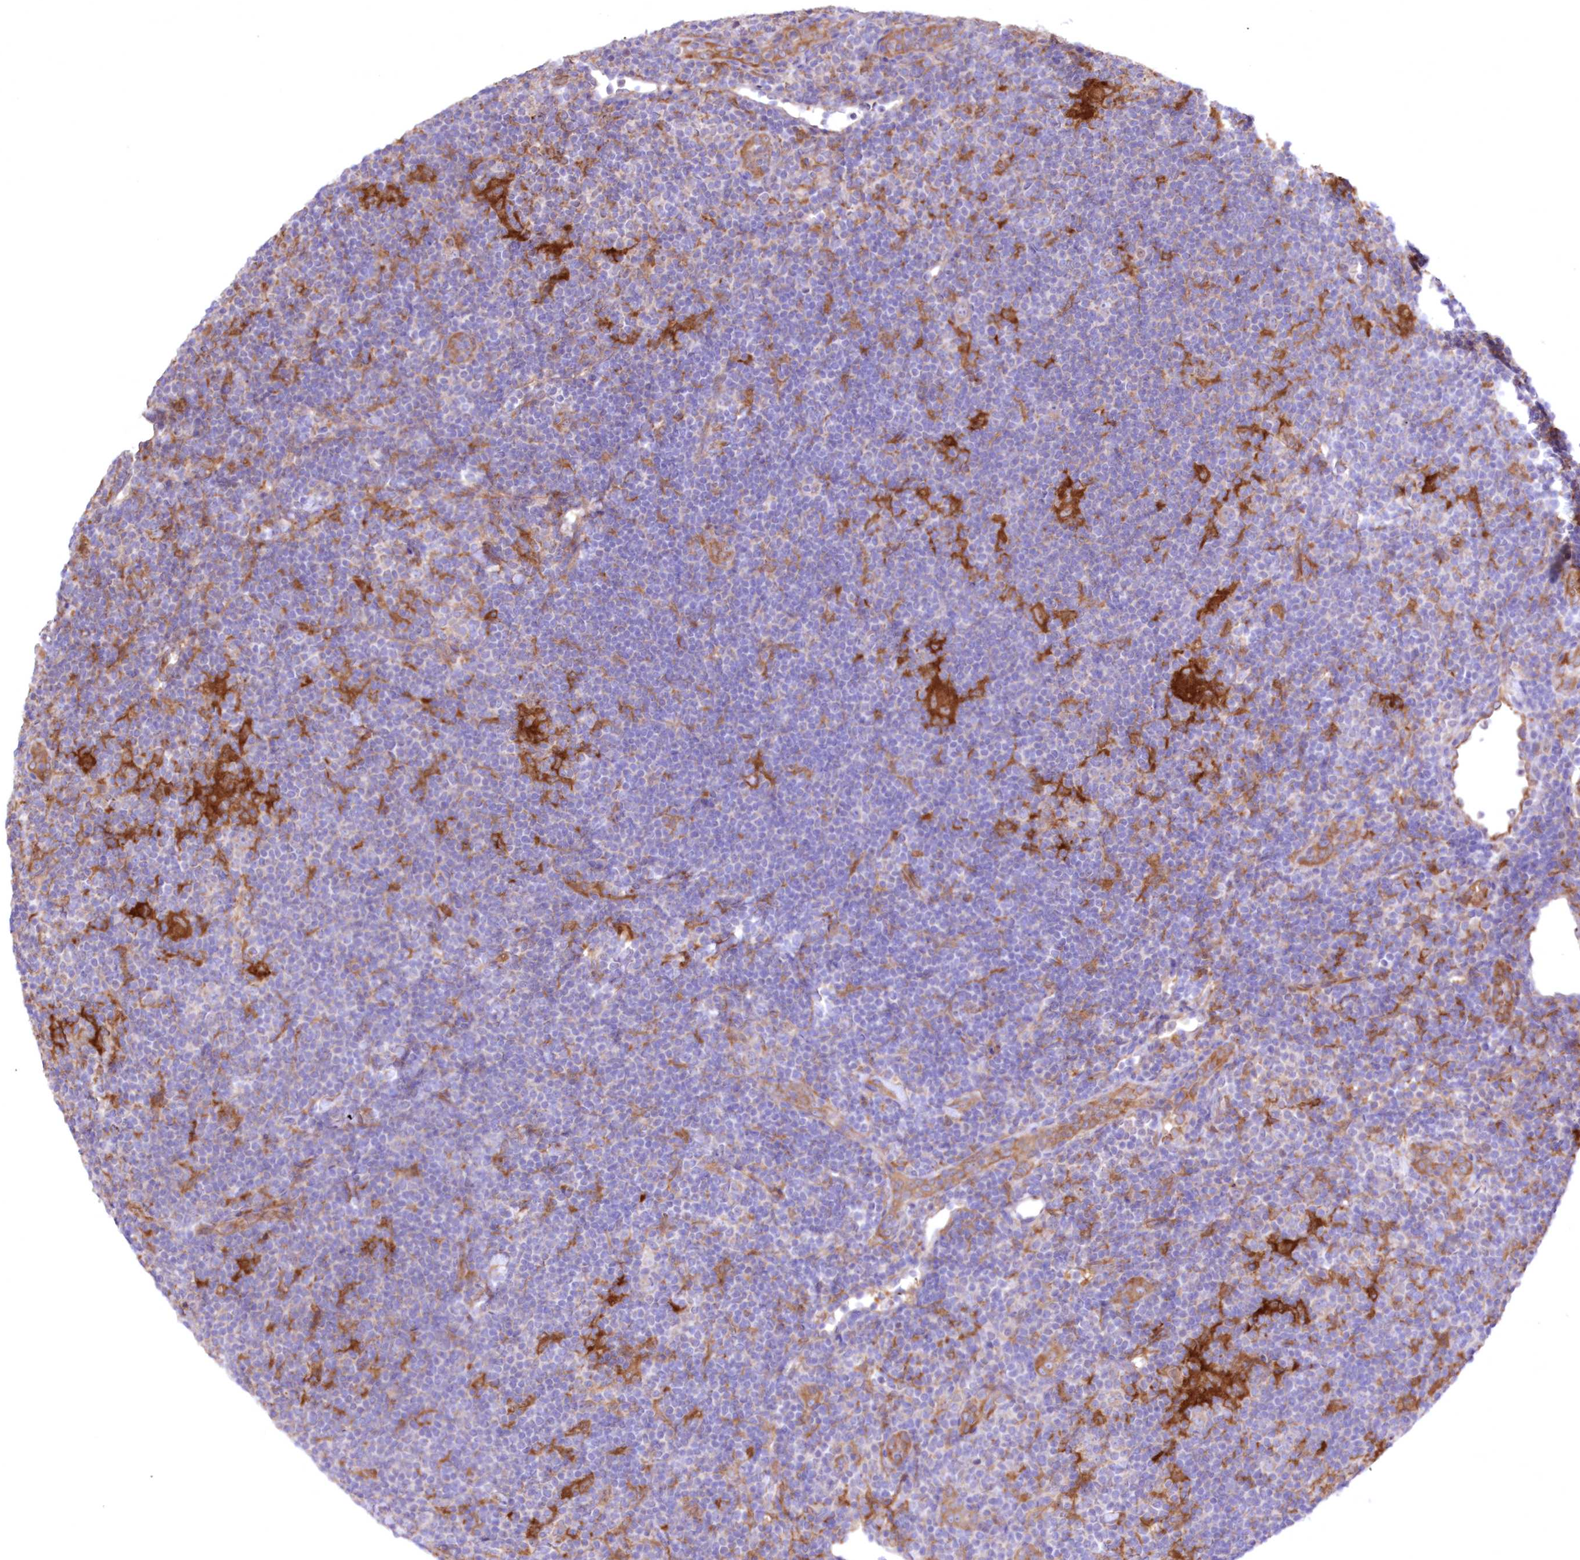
{"staining": {"intensity": "strong", "quantity": "25%-75%", "location": "cytoplasmic/membranous"}, "tissue": "lymphoma", "cell_type": "Tumor cells", "image_type": "cancer", "snomed": [{"axis": "morphology", "description": "Hodgkin's disease, NOS"}, {"axis": "topography", "description": "Lymph node"}], "caption": "This image reveals lymphoma stained with immunohistochemistry (IHC) to label a protein in brown. The cytoplasmic/membranous of tumor cells show strong positivity for the protein. Nuclei are counter-stained blue.", "gene": "FCHO2", "patient": {"sex": "female", "age": 57}}